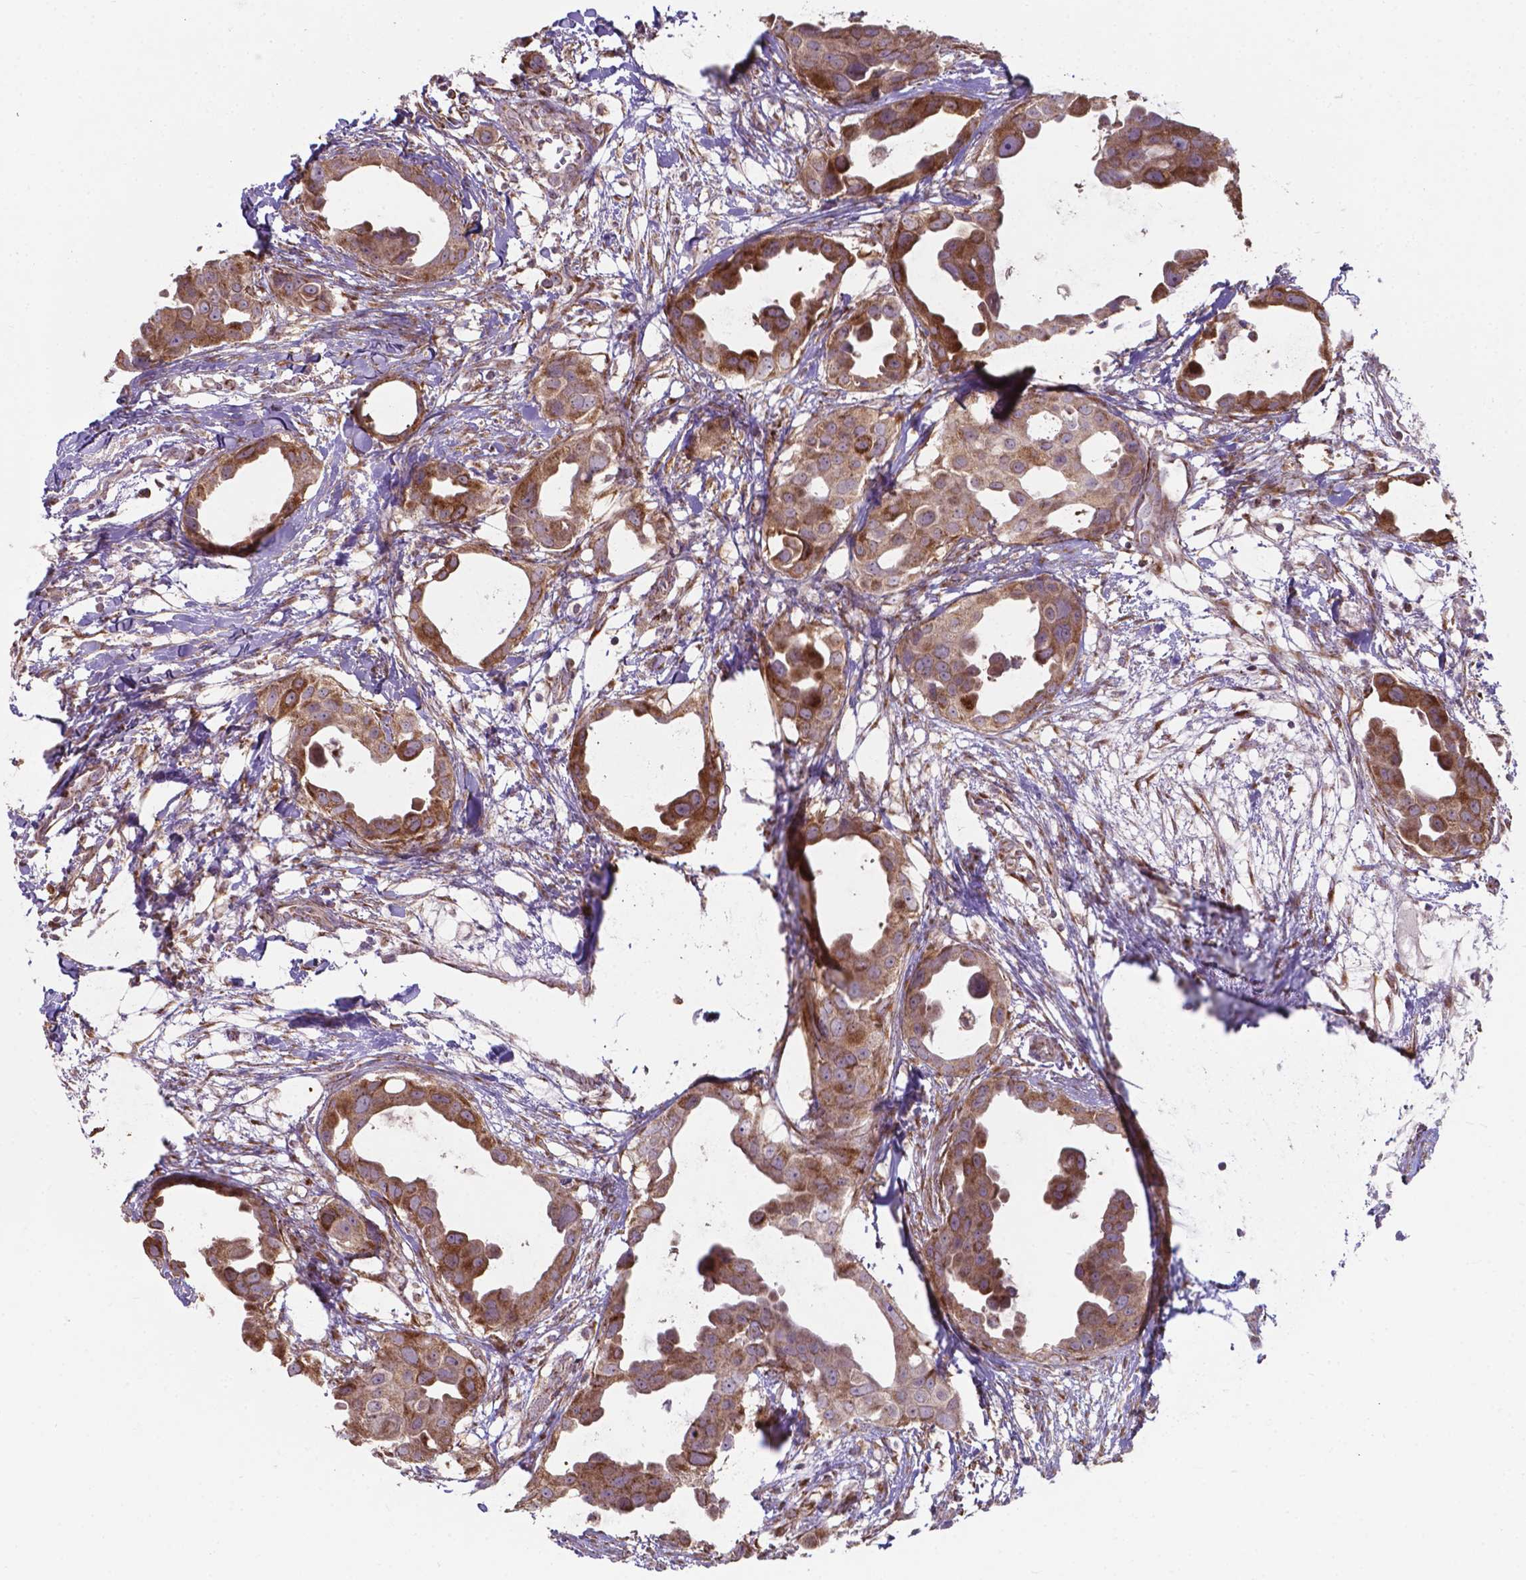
{"staining": {"intensity": "moderate", "quantity": ">75%", "location": "cytoplasmic/membranous"}, "tissue": "breast cancer", "cell_type": "Tumor cells", "image_type": "cancer", "snomed": [{"axis": "morphology", "description": "Duct carcinoma"}, {"axis": "topography", "description": "Breast"}], "caption": "About >75% of tumor cells in breast invasive ductal carcinoma reveal moderate cytoplasmic/membranous protein expression as visualized by brown immunohistochemical staining.", "gene": "FAM114A1", "patient": {"sex": "female", "age": 38}}